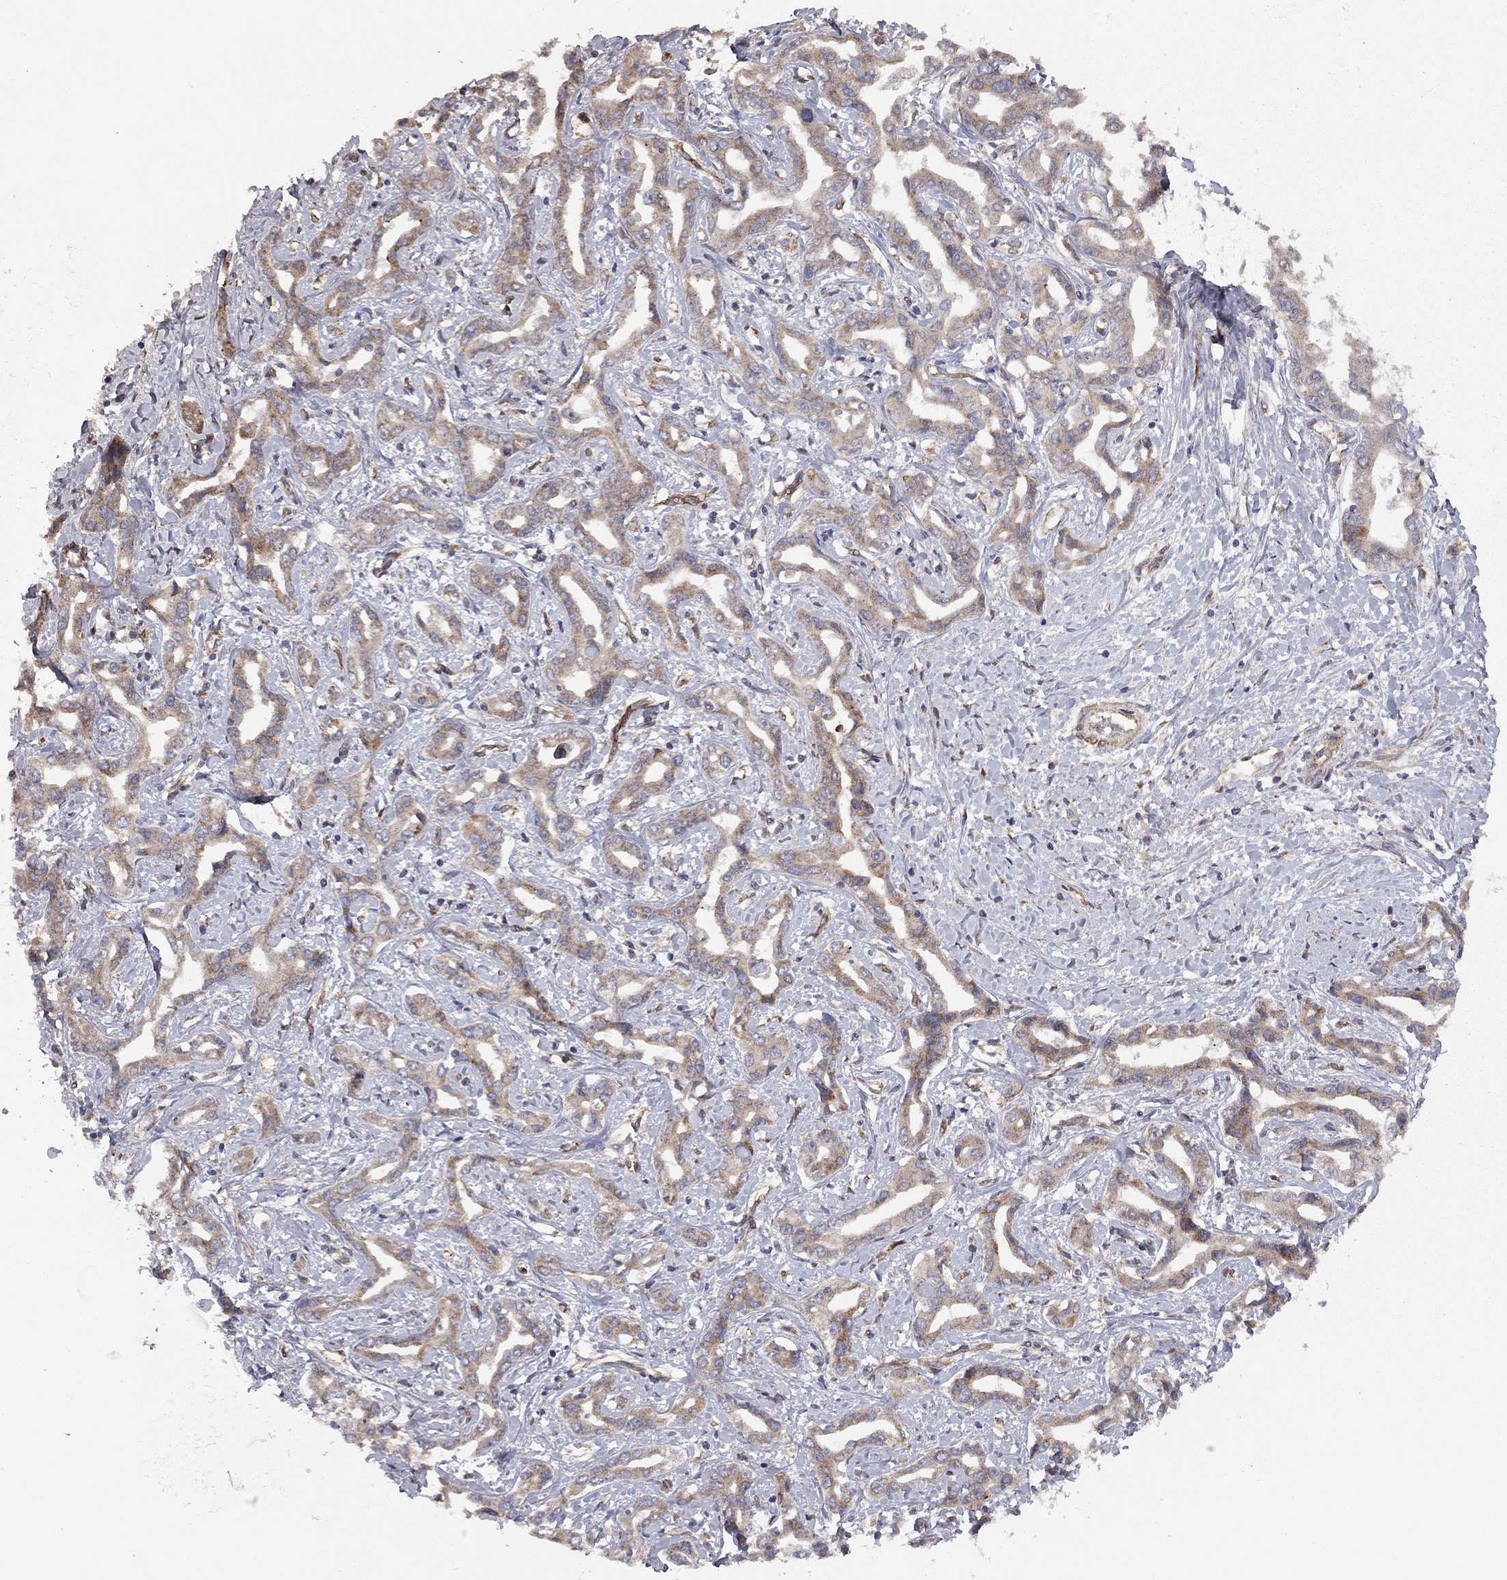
{"staining": {"intensity": "moderate", "quantity": ">75%", "location": "cytoplasmic/membranous"}, "tissue": "liver cancer", "cell_type": "Tumor cells", "image_type": "cancer", "snomed": [{"axis": "morphology", "description": "Cholangiocarcinoma"}, {"axis": "topography", "description": "Liver"}], "caption": "Immunohistochemistry (IHC) of liver cancer exhibits medium levels of moderate cytoplasmic/membranous positivity in about >75% of tumor cells. The protein of interest is shown in brown color, while the nuclei are stained blue.", "gene": "EXOC3L2", "patient": {"sex": "male", "age": 59}}